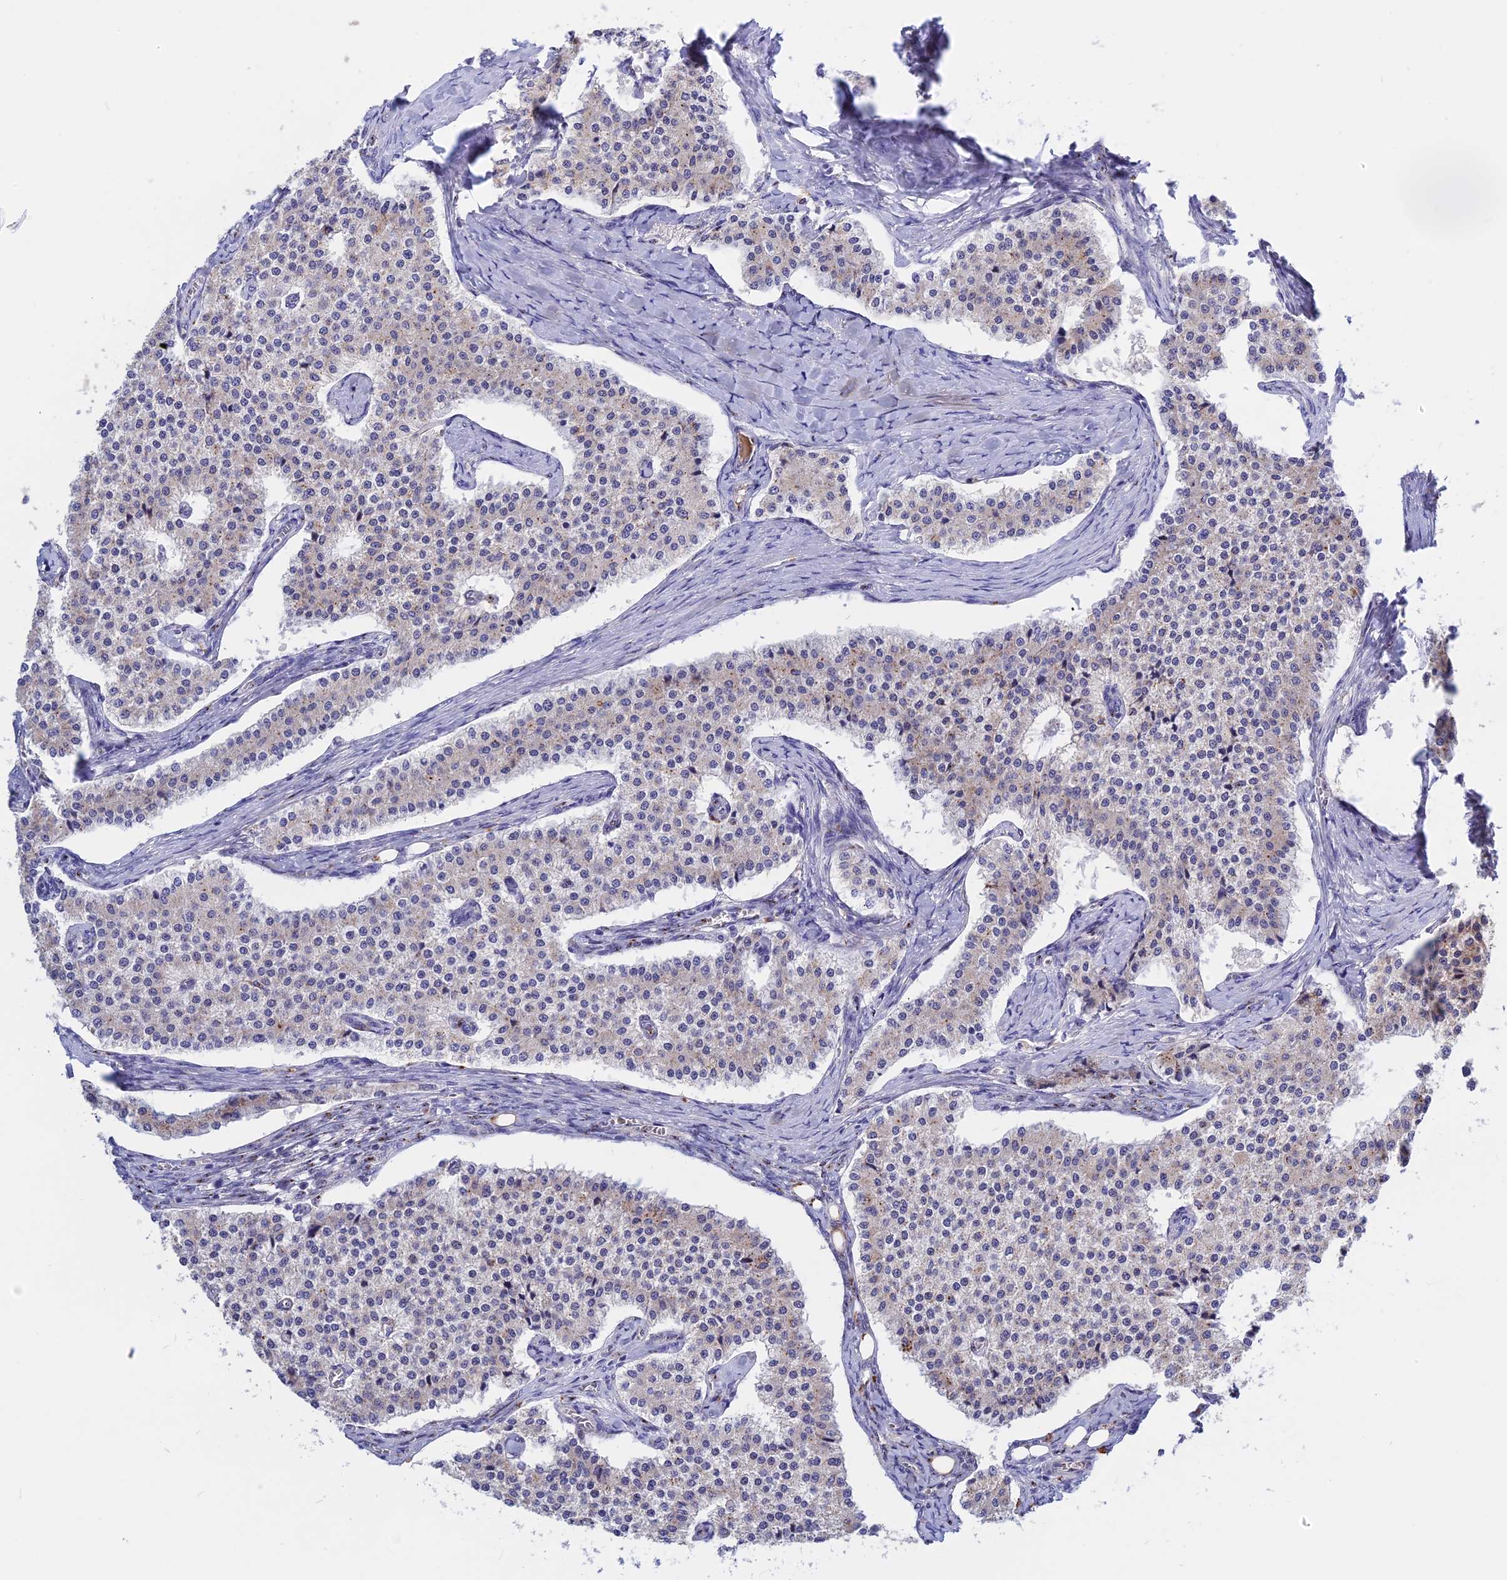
{"staining": {"intensity": "negative", "quantity": "none", "location": "none"}, "tissue": "carcinoid", "cell_type": "Tumor cells", "image_type": "cancer", "snomed": [{"axis": "morphology", "description": "Carcinoid, malignant, NOS"}, {"axis": "topography", "description": "Colon"}], "caption": "Malignant carcinoid was stained to show a protein in brown. There is no significant positivity in tumor cells.", "gene": "GK5", "patient": {"sex": "female", "age": 52}}